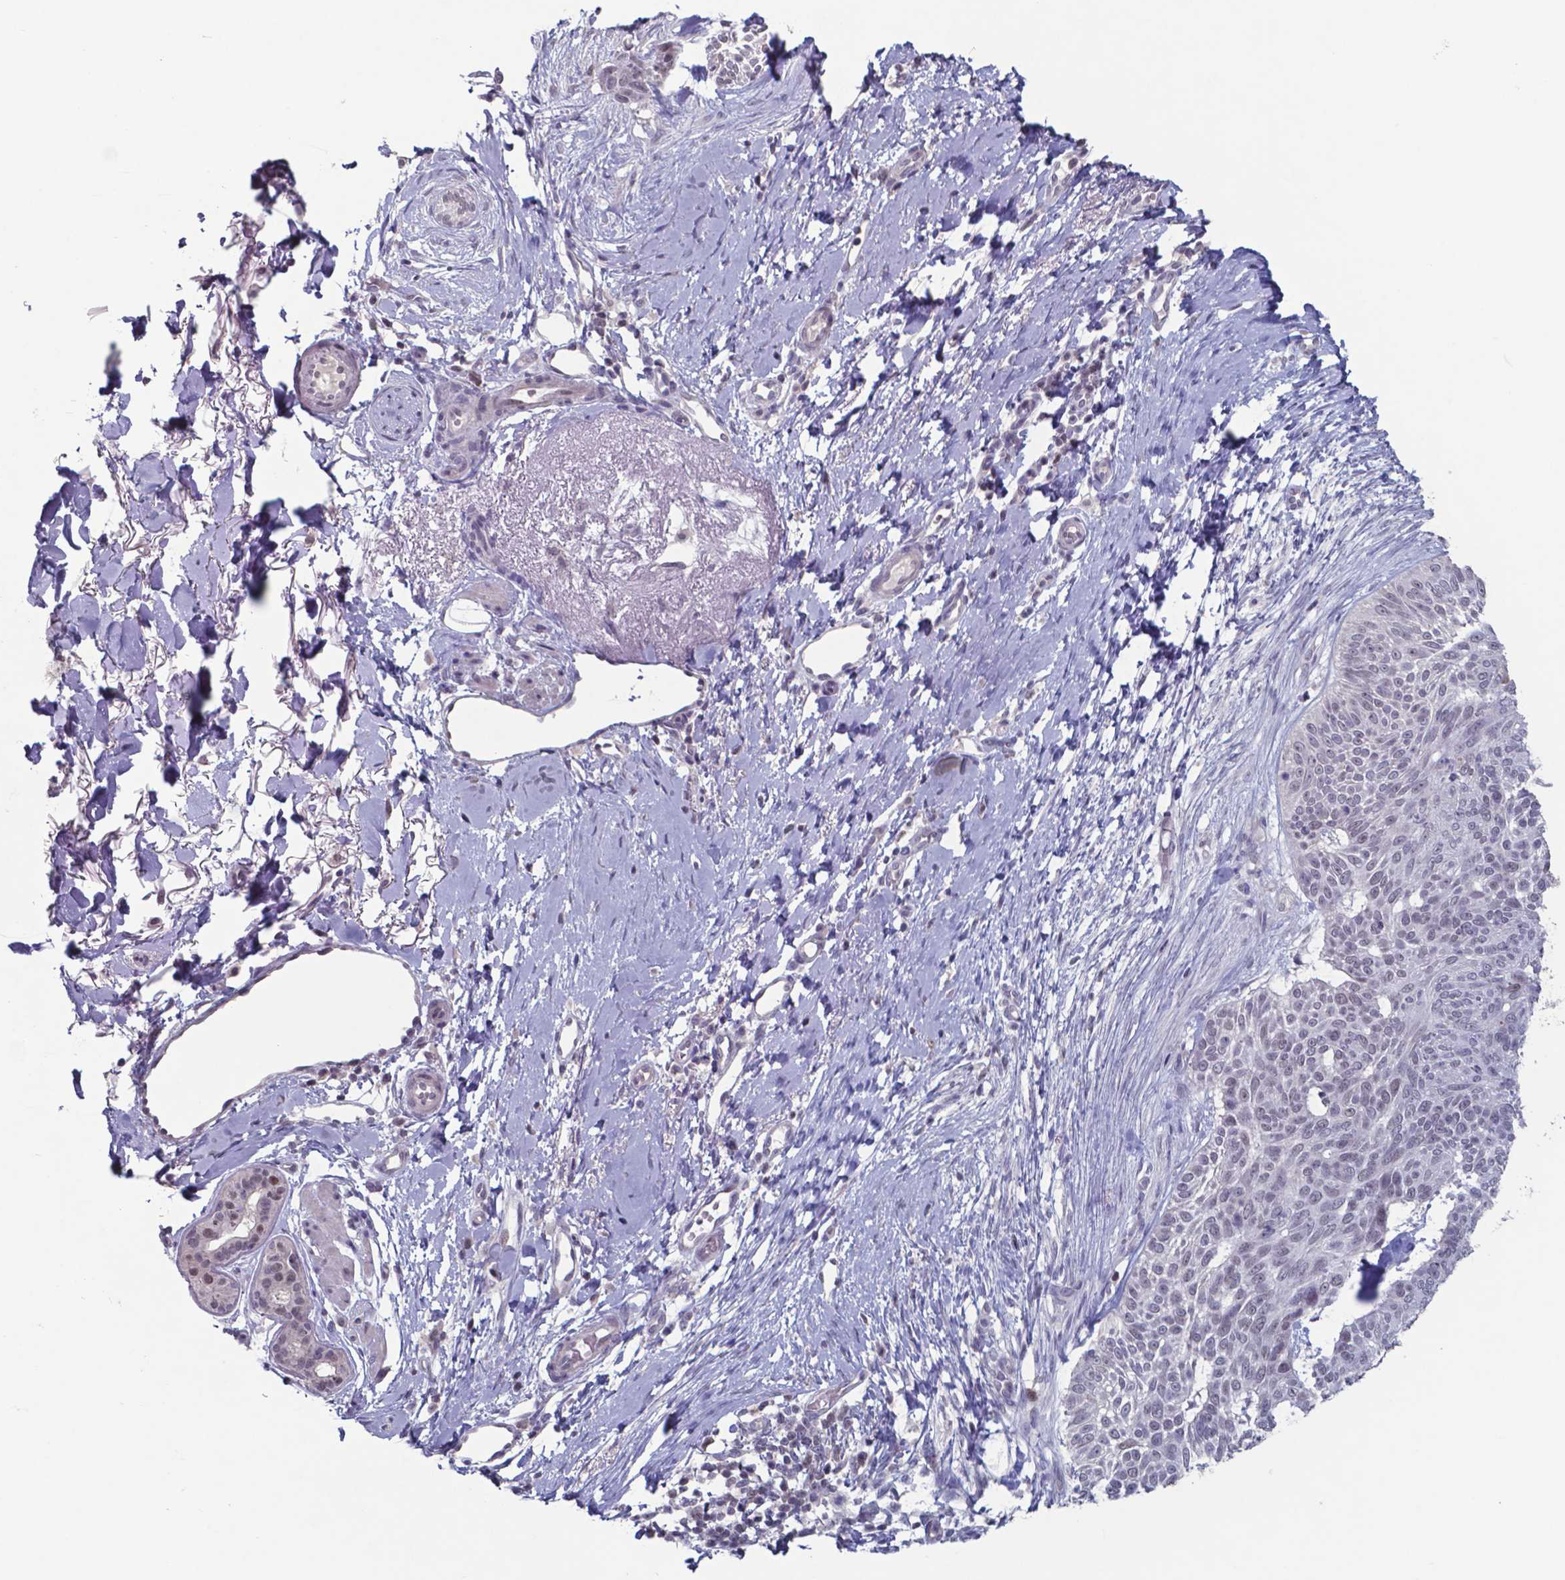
{"staining": {"intensity": "negative", "quantity": "none", "location": "none"}, "tissue": "skin cancer", "cell_type": "Tumor cells", "image_type": "cancer", "snomed": [{"axis": "morphology", "description": "Normal tissue, NOS"}, {"axis": "morphology", "description": "Basal cell carcinoma"}, {"axis": "topography", "description": "Skin"}], "caption": "A high-resolution histopathology image shows IHC staining of skin cancer, which demonstrates no significant expression in tumor cells.", "gene": "TDP2", "patient": {"sex": "male", "age": 84}}